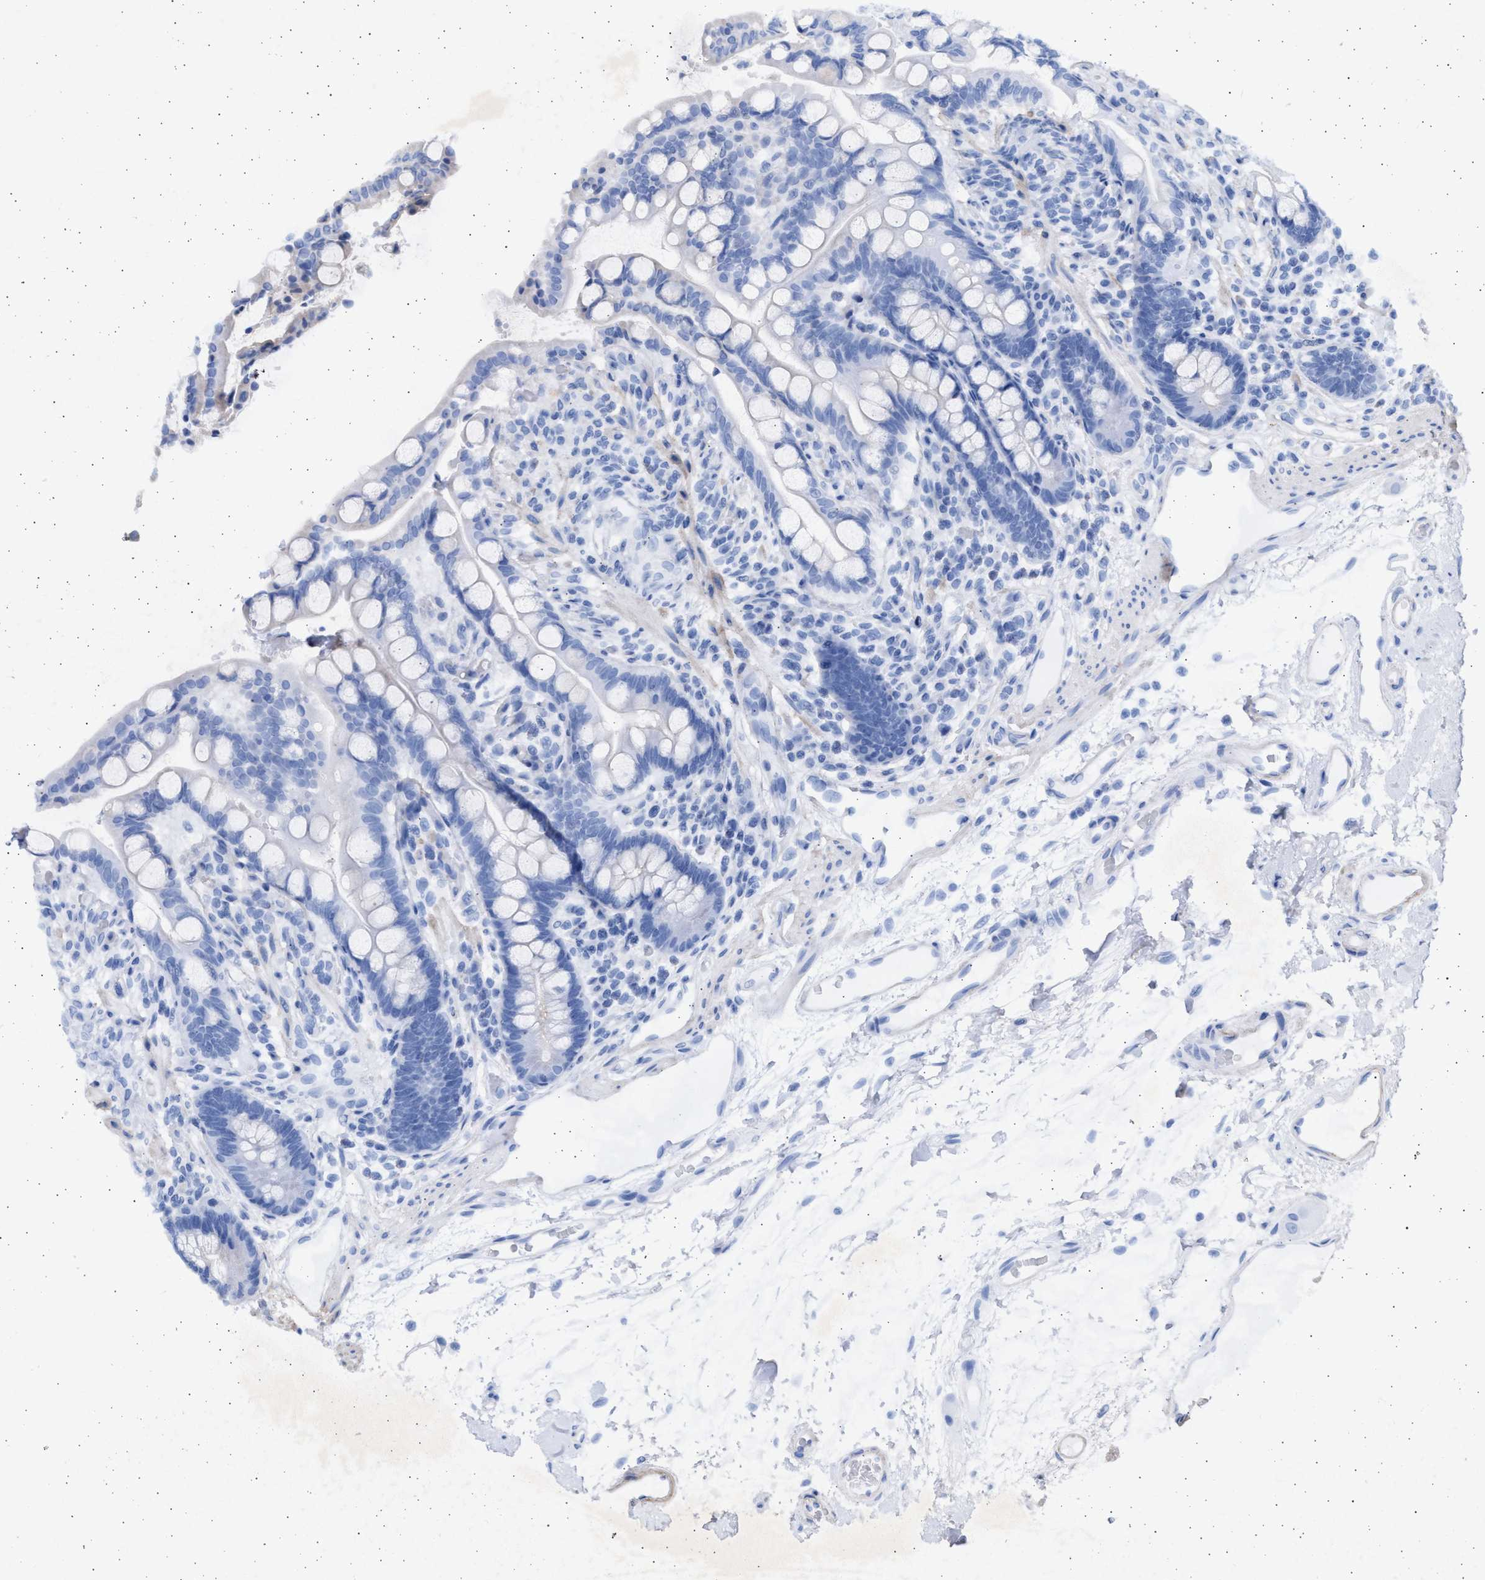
{"staining": {"intensity": "negative", "quantity": "none", "location": "none"}, "tissue": "colon", "cell_type": "Endothelial cells", "image_type": "normal", "snomed": [{"axis": "morphology", "description": "Normal tissue, NOS"}, {"axis": "topography", "description": "Colon"}], "caption": "Colon stained for a protein using immunohistochemistry (IHC) demonstrates no expression endothelial cells.", "gene": "NBR1", "patient": {"sex": "male", "age": 73}}